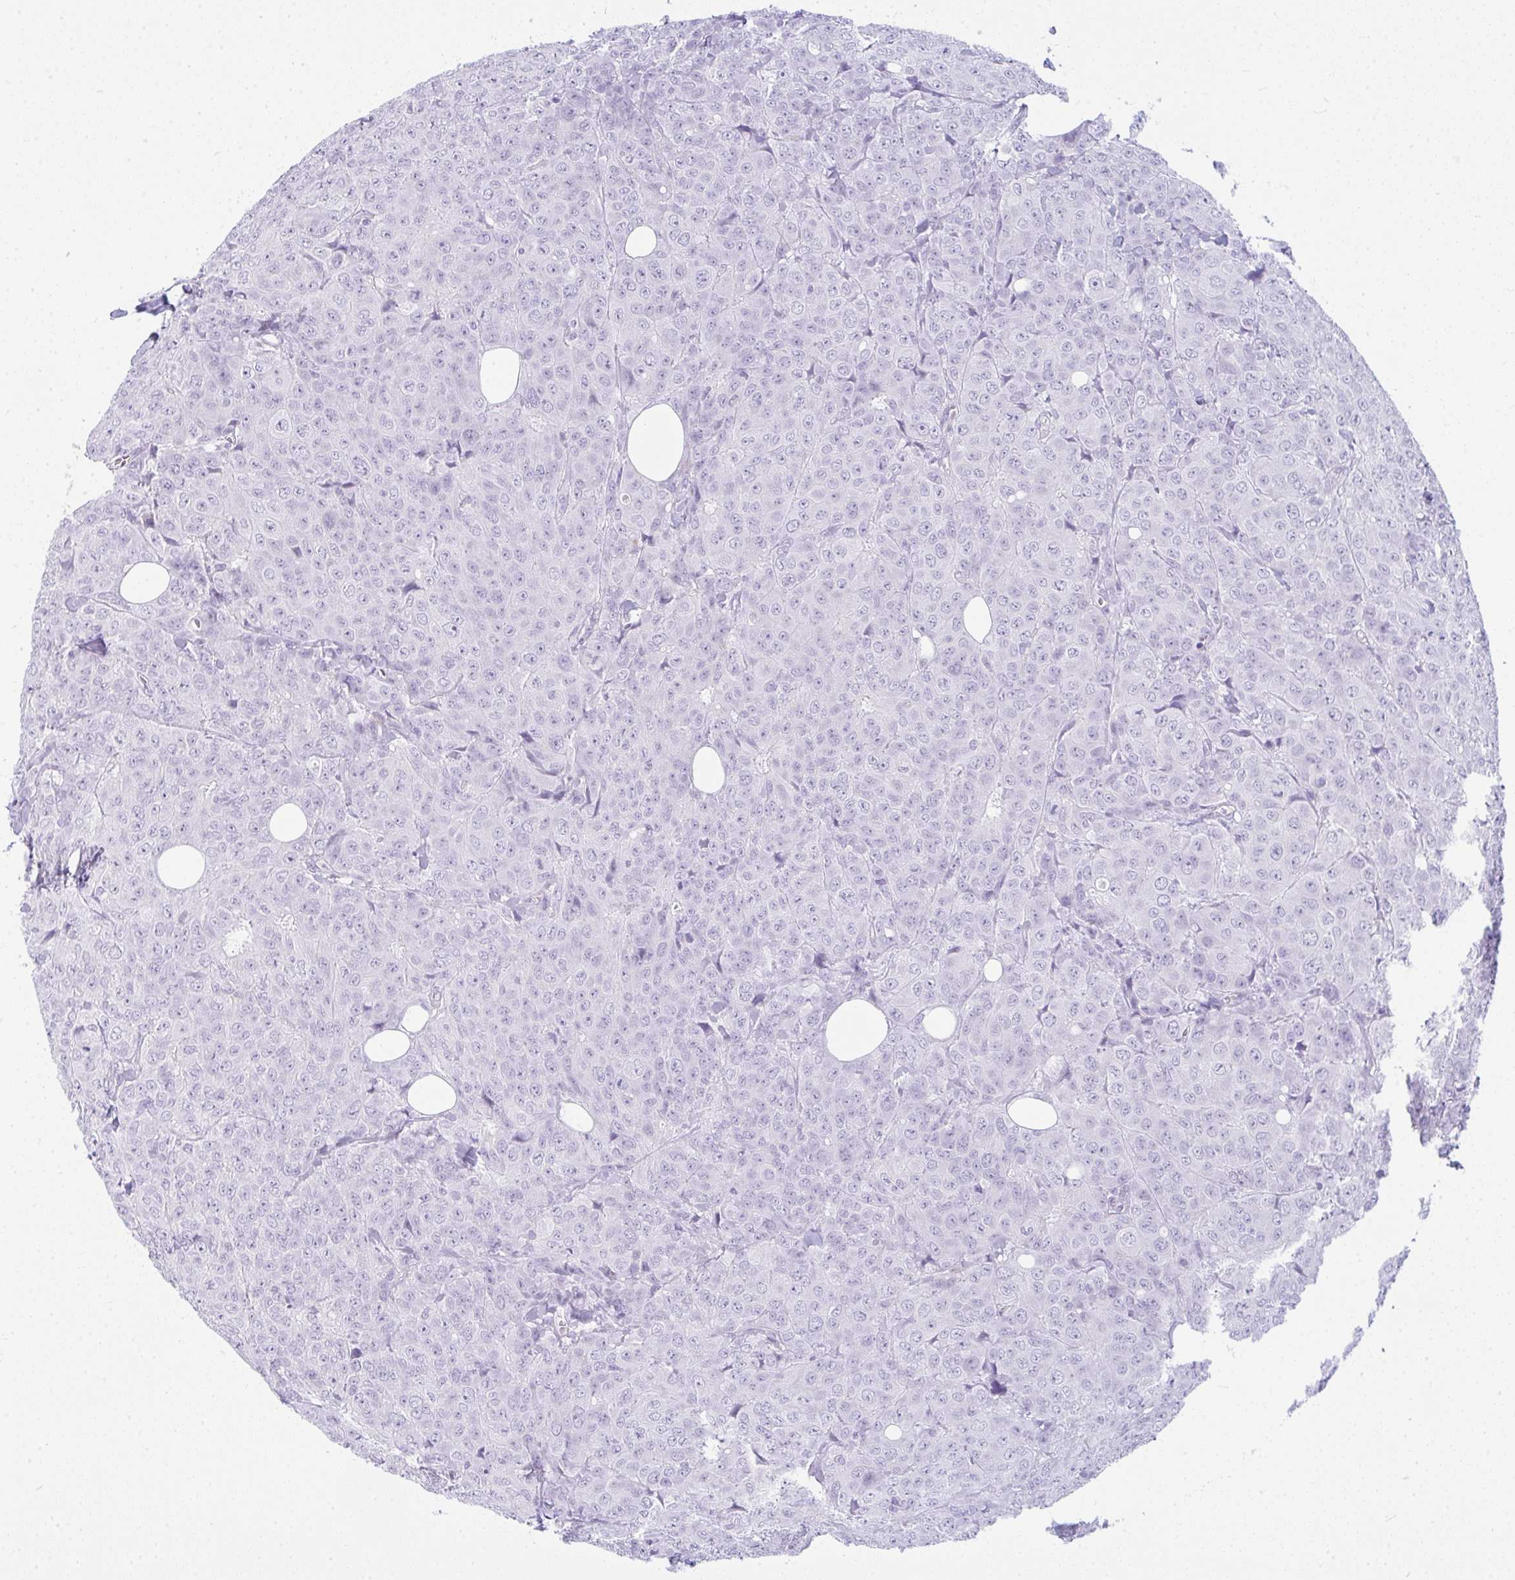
{"staining": {"intensity": "negative", "quantity": "none", "location": "none"}, "tissue": "breast cancer", "cell_type": "Tumor cells", "image_type": "cancer", "snomed": [{"axis": "morphology", "description": "Duct carcinoma"}, {"axis": "topography", "description": "Breast"}], "caption": "IHC image of human invasive ductal carcinoma (breast) stained for a protein (brown), which shows no expression in tumor cells.", "gene": "RASL10A", "patient": {"sex": "female", "age": 43}}